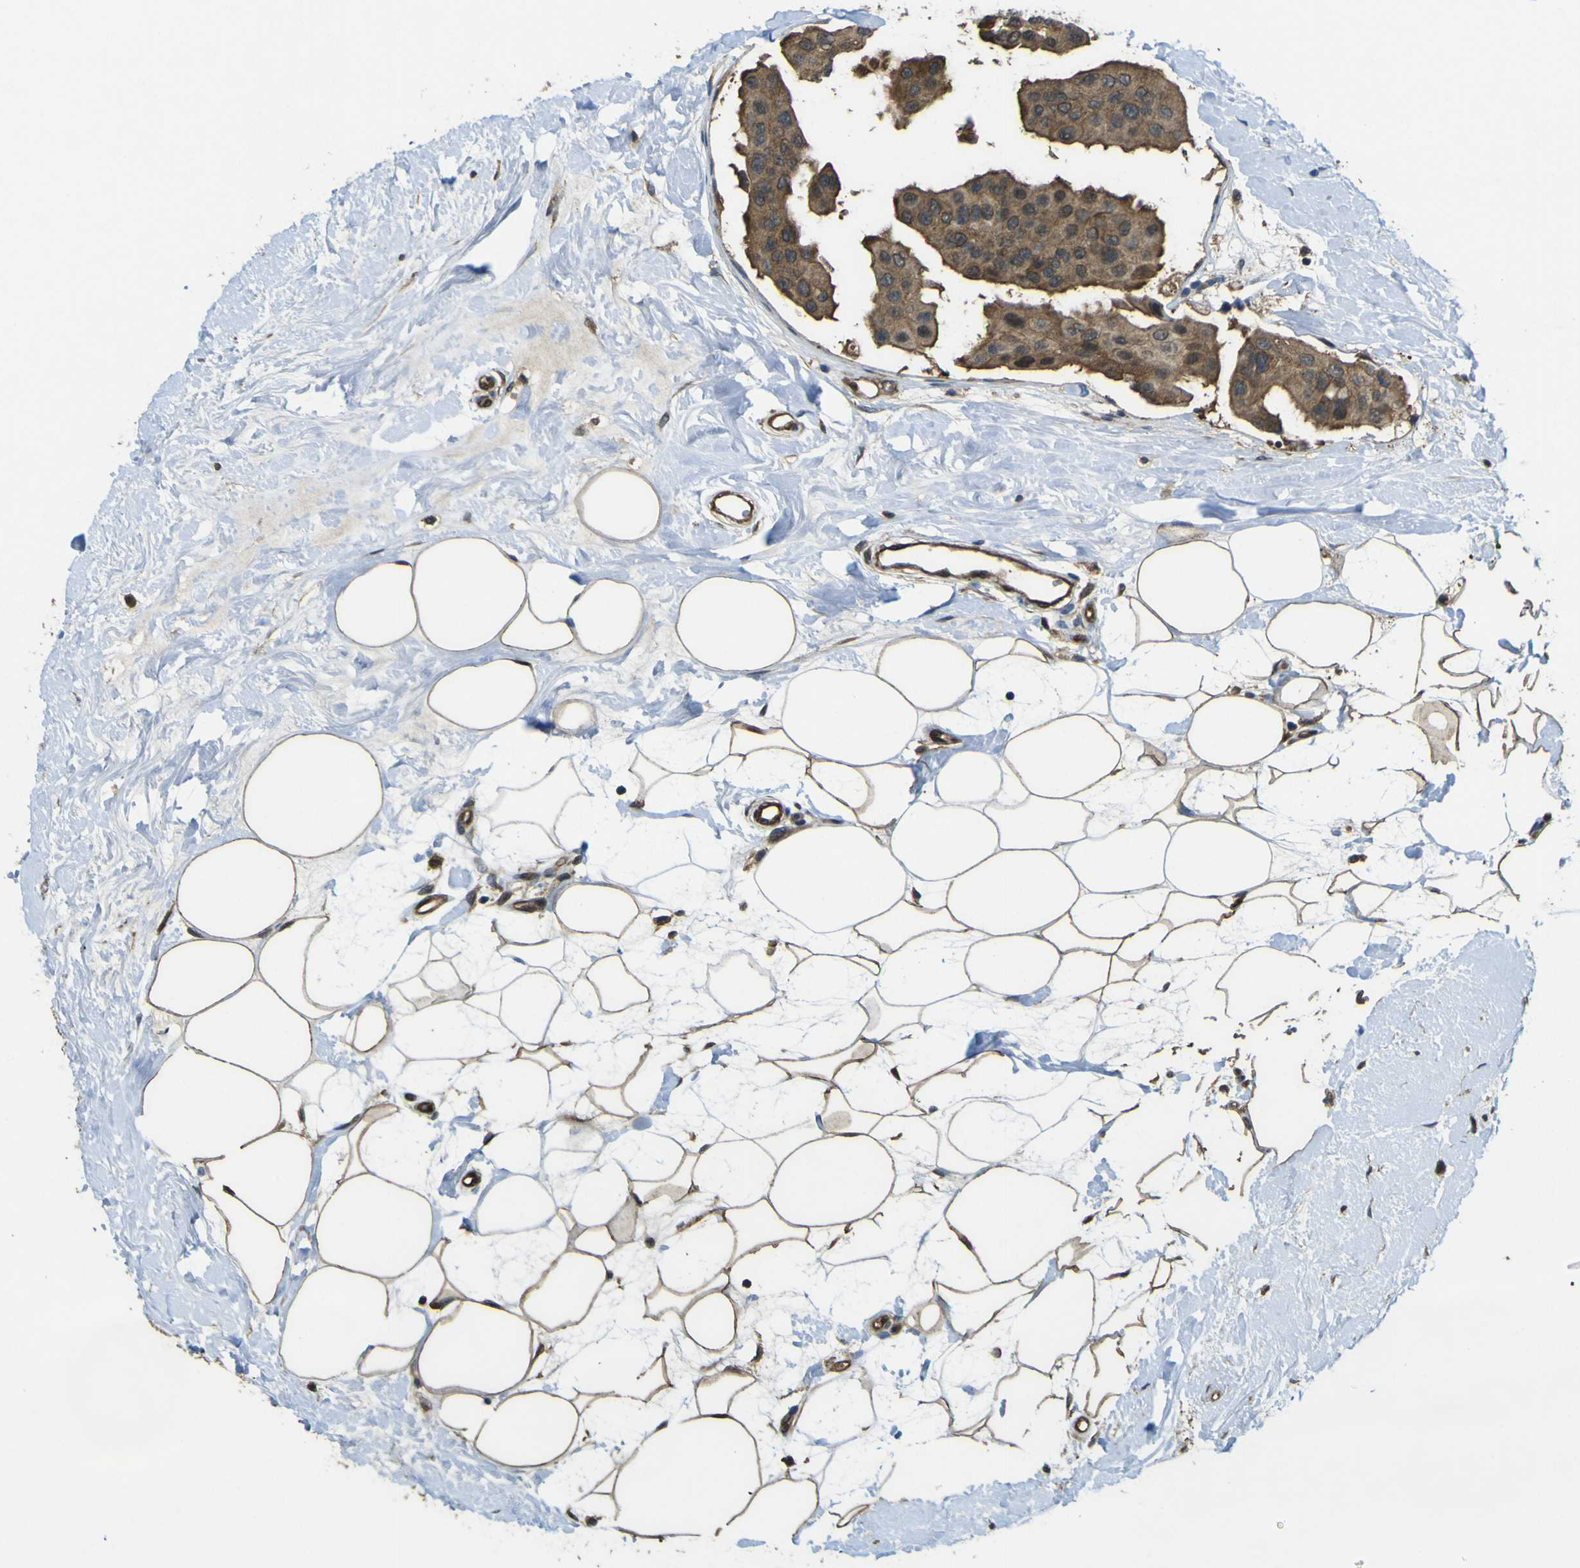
{"staining": {"intensity": "moderate", "quantity": ">75%", "location": "cytoplasmic/membranous,nuclear"}, "tissue": "breast cancer", "cell_type": "Tumor cells", "image_type": "cancer", "snomed": [{"axis": "morphology", "description": "Normal tissue, NOS"}, {"axis": "morphology", "description": "Duct carcinoma"}, {"axis": "topography", "description": "Breast"}], "caption": "Immunohistochemistry (IHC) (DAB (3,3'-diaminobenzidine)) staining of breast cancer shows moderate cytoplasmic/membranous and nuclear protein expression in about >75% of tumor cells.", "gene": "YWHAG", "patient": {"sex": "female", "age": 39}}